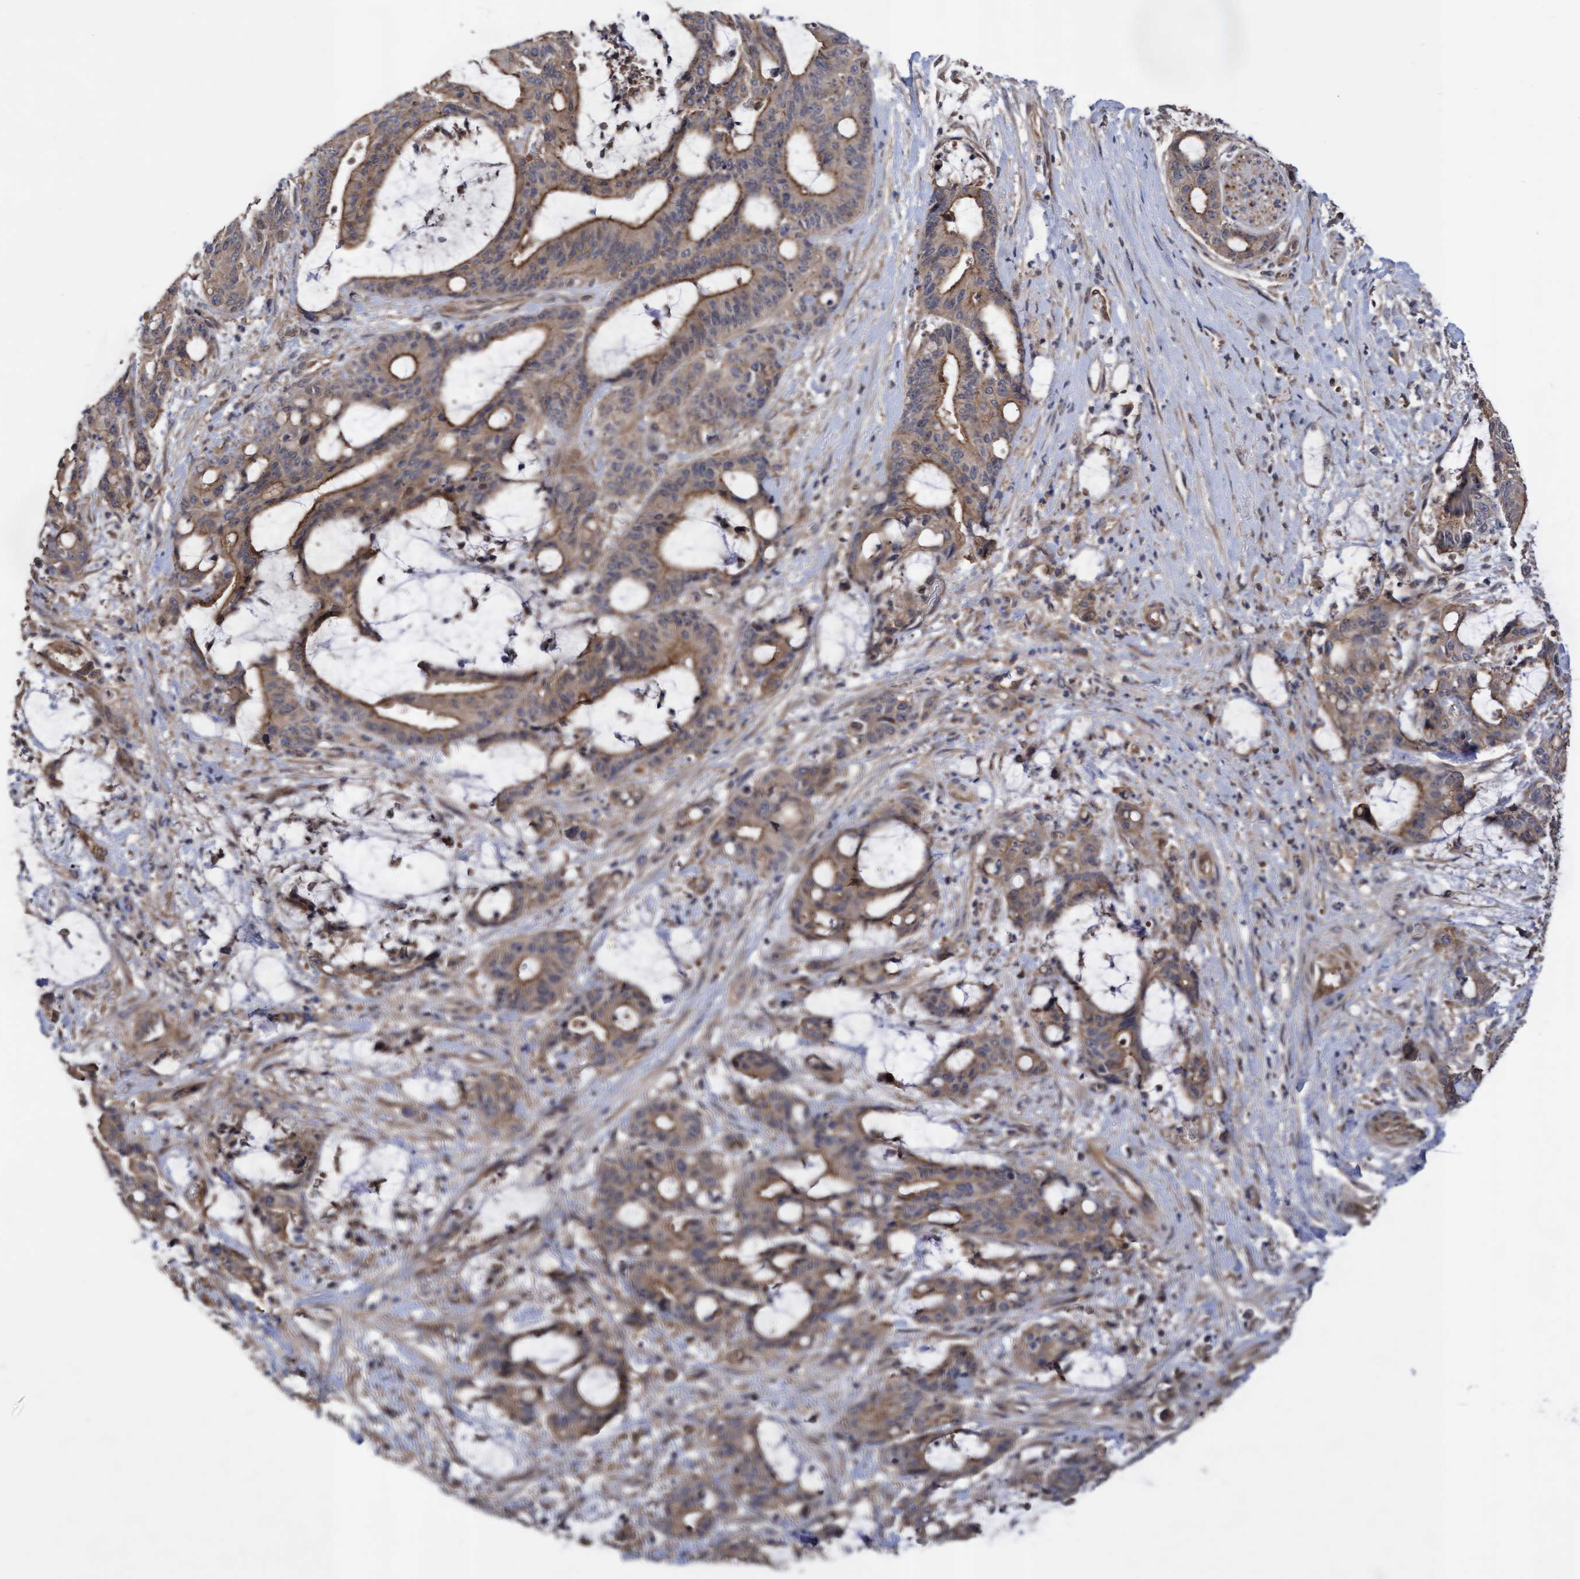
{"staining": {"intensity": "moderate", "quantity": ">75%", "location": "cytoplasmic/membranous"}, "tissue": "liver cancer", "cell_type": "Tumor cells", "image_type": "cancer", "snomed": [{"axis": "morphology", "description": "Normal tissue, NOS"}, {"axis": "morphology", "description": "Cholangiocarcinoma"}, {"axis": "topography", "description": "Liver"}, {"axis": "topography", "description": "Peripheral nerve tissue"}], "caption": "About >75% of tumor cells in human cholangiocarcinoma (liver) reveal moderate cytoplasmic/membranous protein positivity as visualized by brown immunohistochemical staining.", "gene": "COBL", "patient": {"sex": "female", "age": 73}}